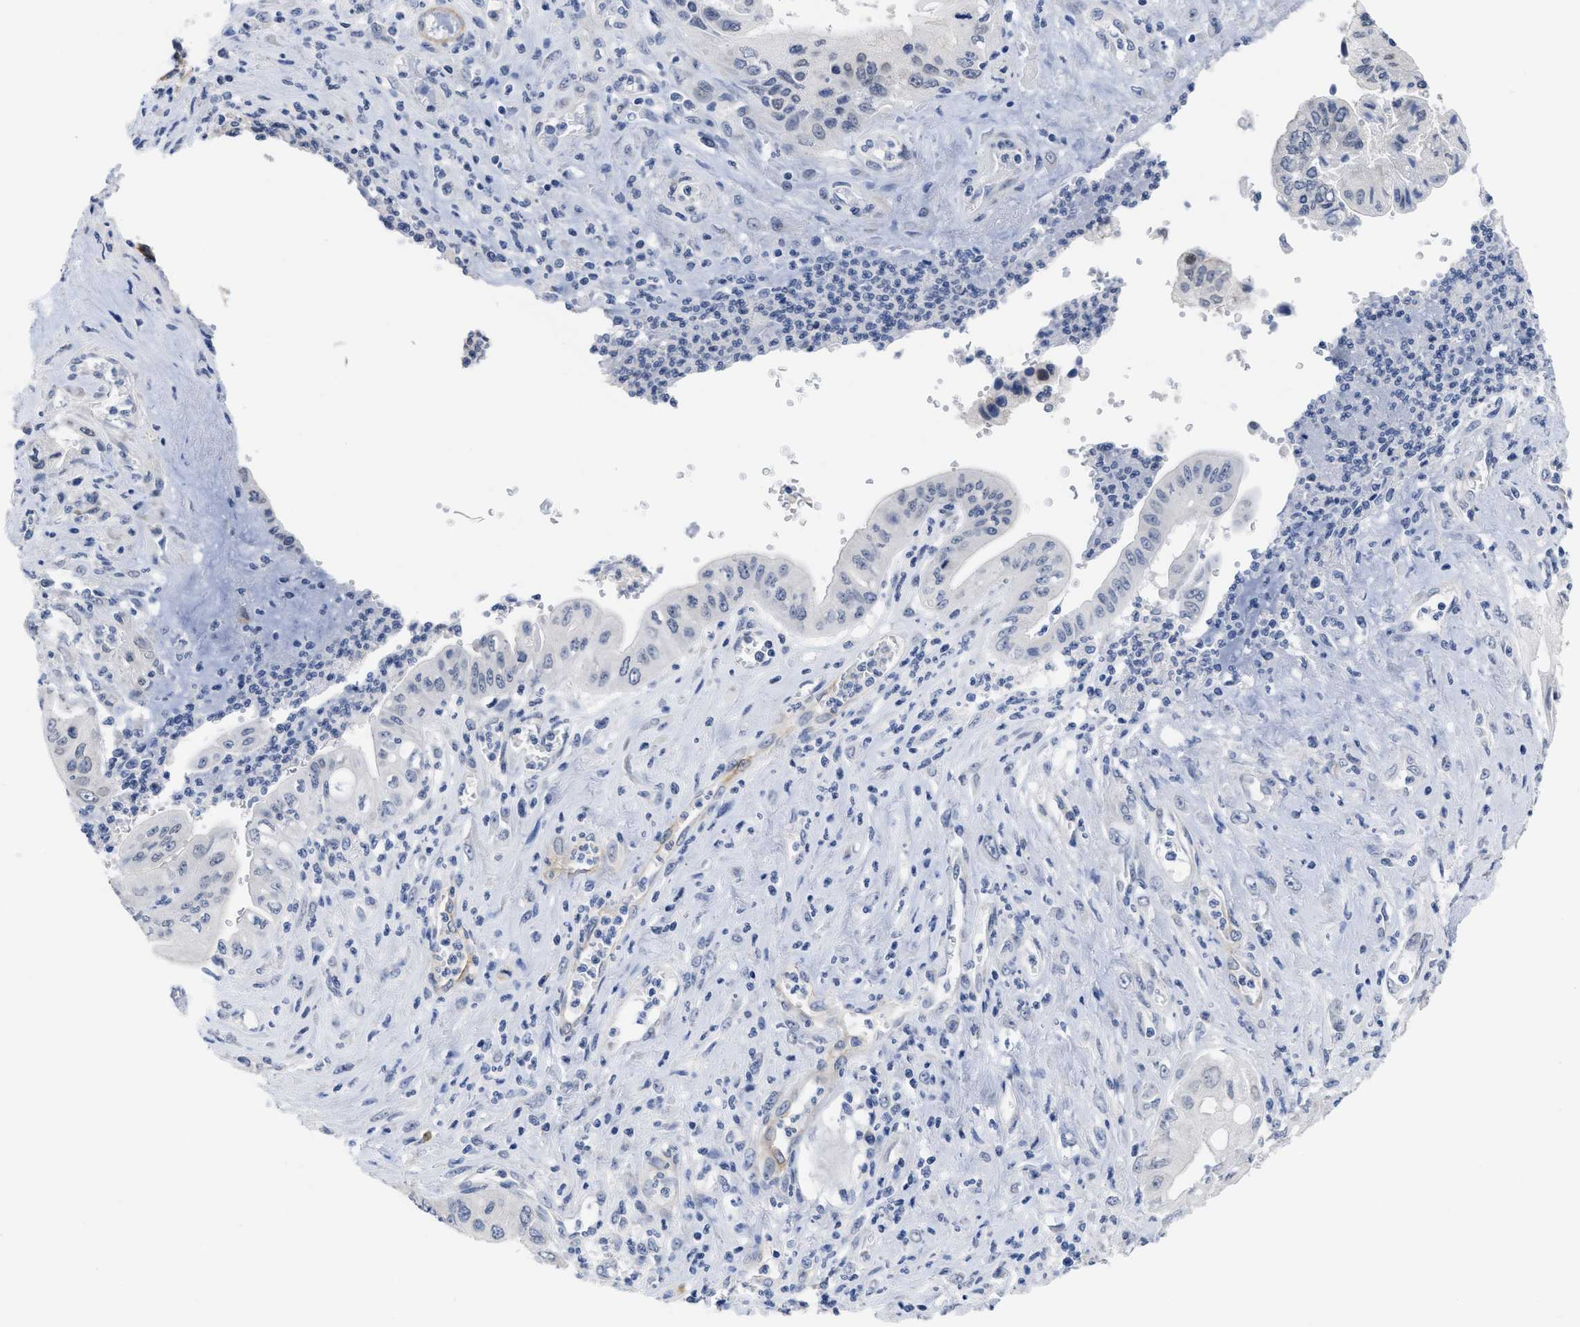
{"staining": {"intensity": "negative", "quantity": "none", "location": "none"}, "tissue": "pancreatic cancer", "cell_type": "Tumor cells", "image_type": "cancer", "snomed": [{"axis": "morphology", "description": "Adenocarcinoma, NOS"}, {"axis": "topography", "description": "Pancreas"}], "caption": "Pancreatic adenocarcinoma stained for a protein using IHC demonstrates no expression tumor cells.", "gene": "ACKR1", "patient": {"sex": "female", "age": 73}}